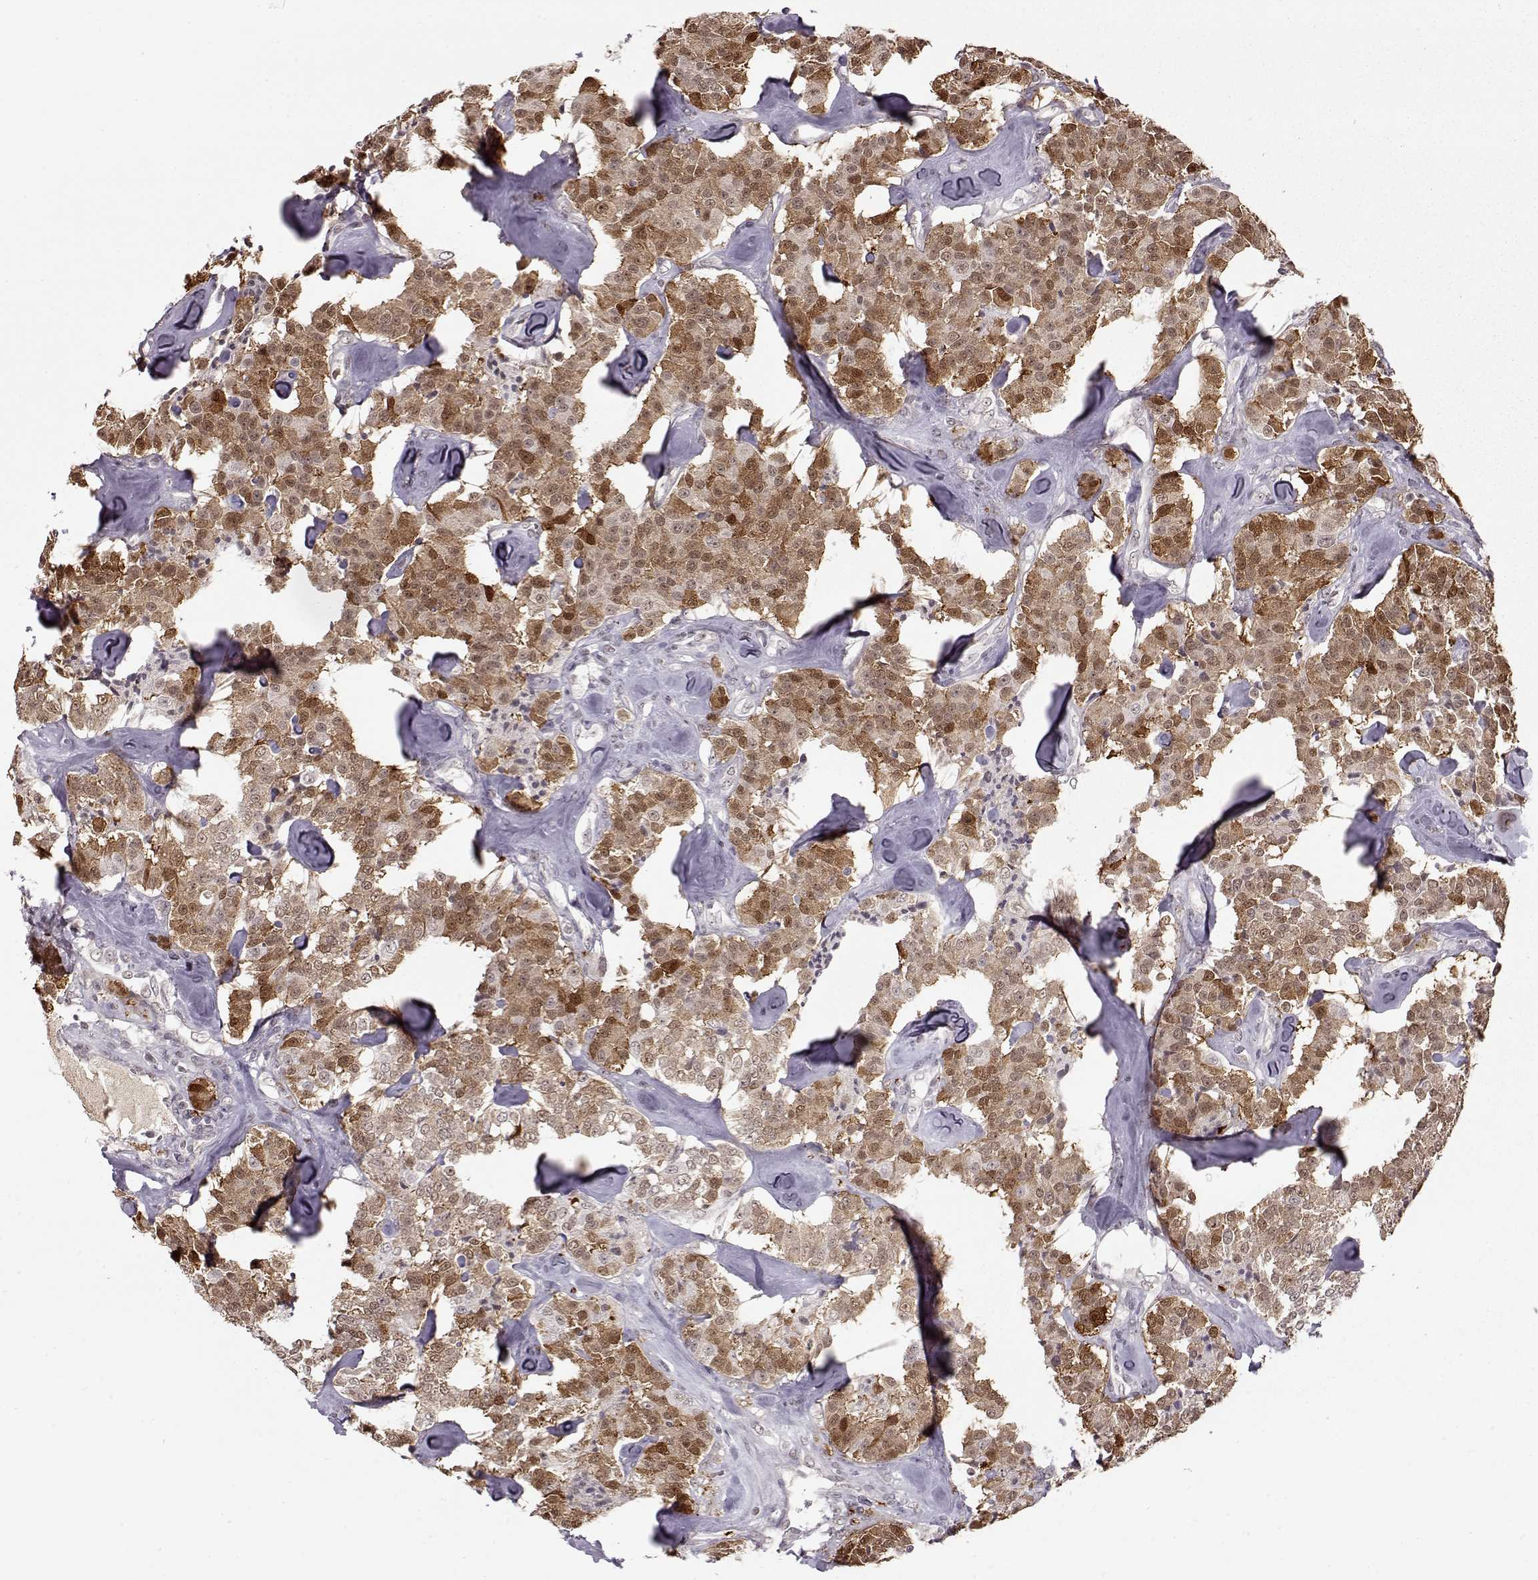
{"staining": {"intensity": "moderate", "quantity": ">75%", "location": "cytoplasmic/membranous,nuclear"}, "tissue": "carcinoid", "cell_type": "Tumor cells", "image_type": "cancer", "snomed": [{"axis": "morphology", "description": "Carcinoid, malignant, NOS"}, {"axis": "topography", "description": "Pancreas"}], "caption": "There is medium levels of moderate cytoplasmic/membranous and nuclear expression in tumor cells of carcinoid (malignant), as demonstrated by immunohistochemical staining (brown color).", "gene": "PCP4", "patient": {"sex": "male", "age": 41}}